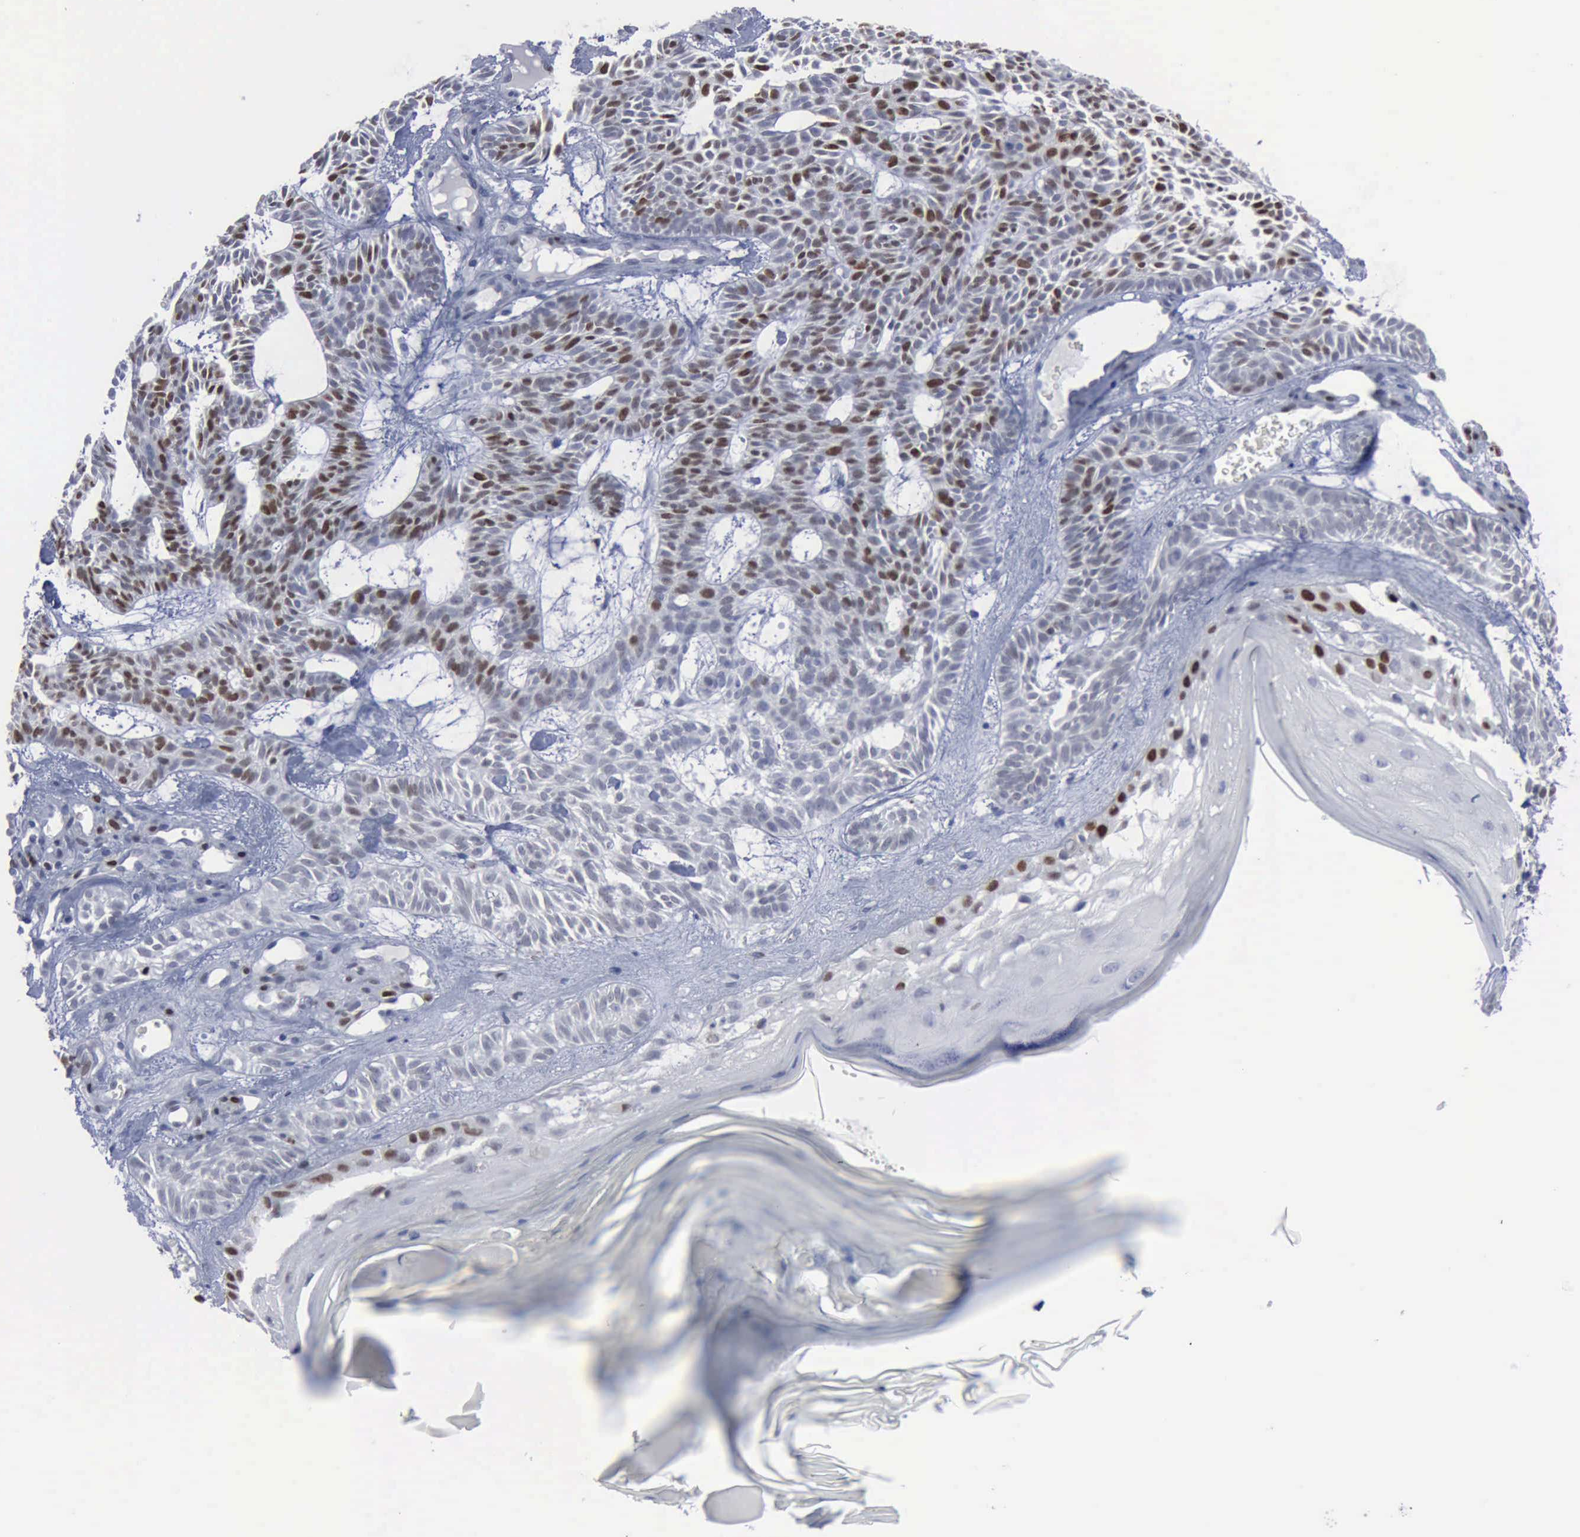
{"staining": {"intensity": "strong", "quantity": "<25%", "location": "nuclear"}, "tissue": "skin cancer", "cell_type": "Tumor cells", "image_type": "cancer", "snomed": [{"axis": "morphology", "description": "Basal cell carcinoma"}, {"axis": "topography", "description": "Skin"}], "caption": "High-power microscopy captured an immunohistochemistry (IHC) micrograph of skin basal cell carcinoma, revealing strong nuclear expression in about <25% of tumor cells. The protein of interest is shown in brown color, while the nuclei are stained blue.", "gene": "MCM5", "patient": {"sex": "male", "age": 75}}